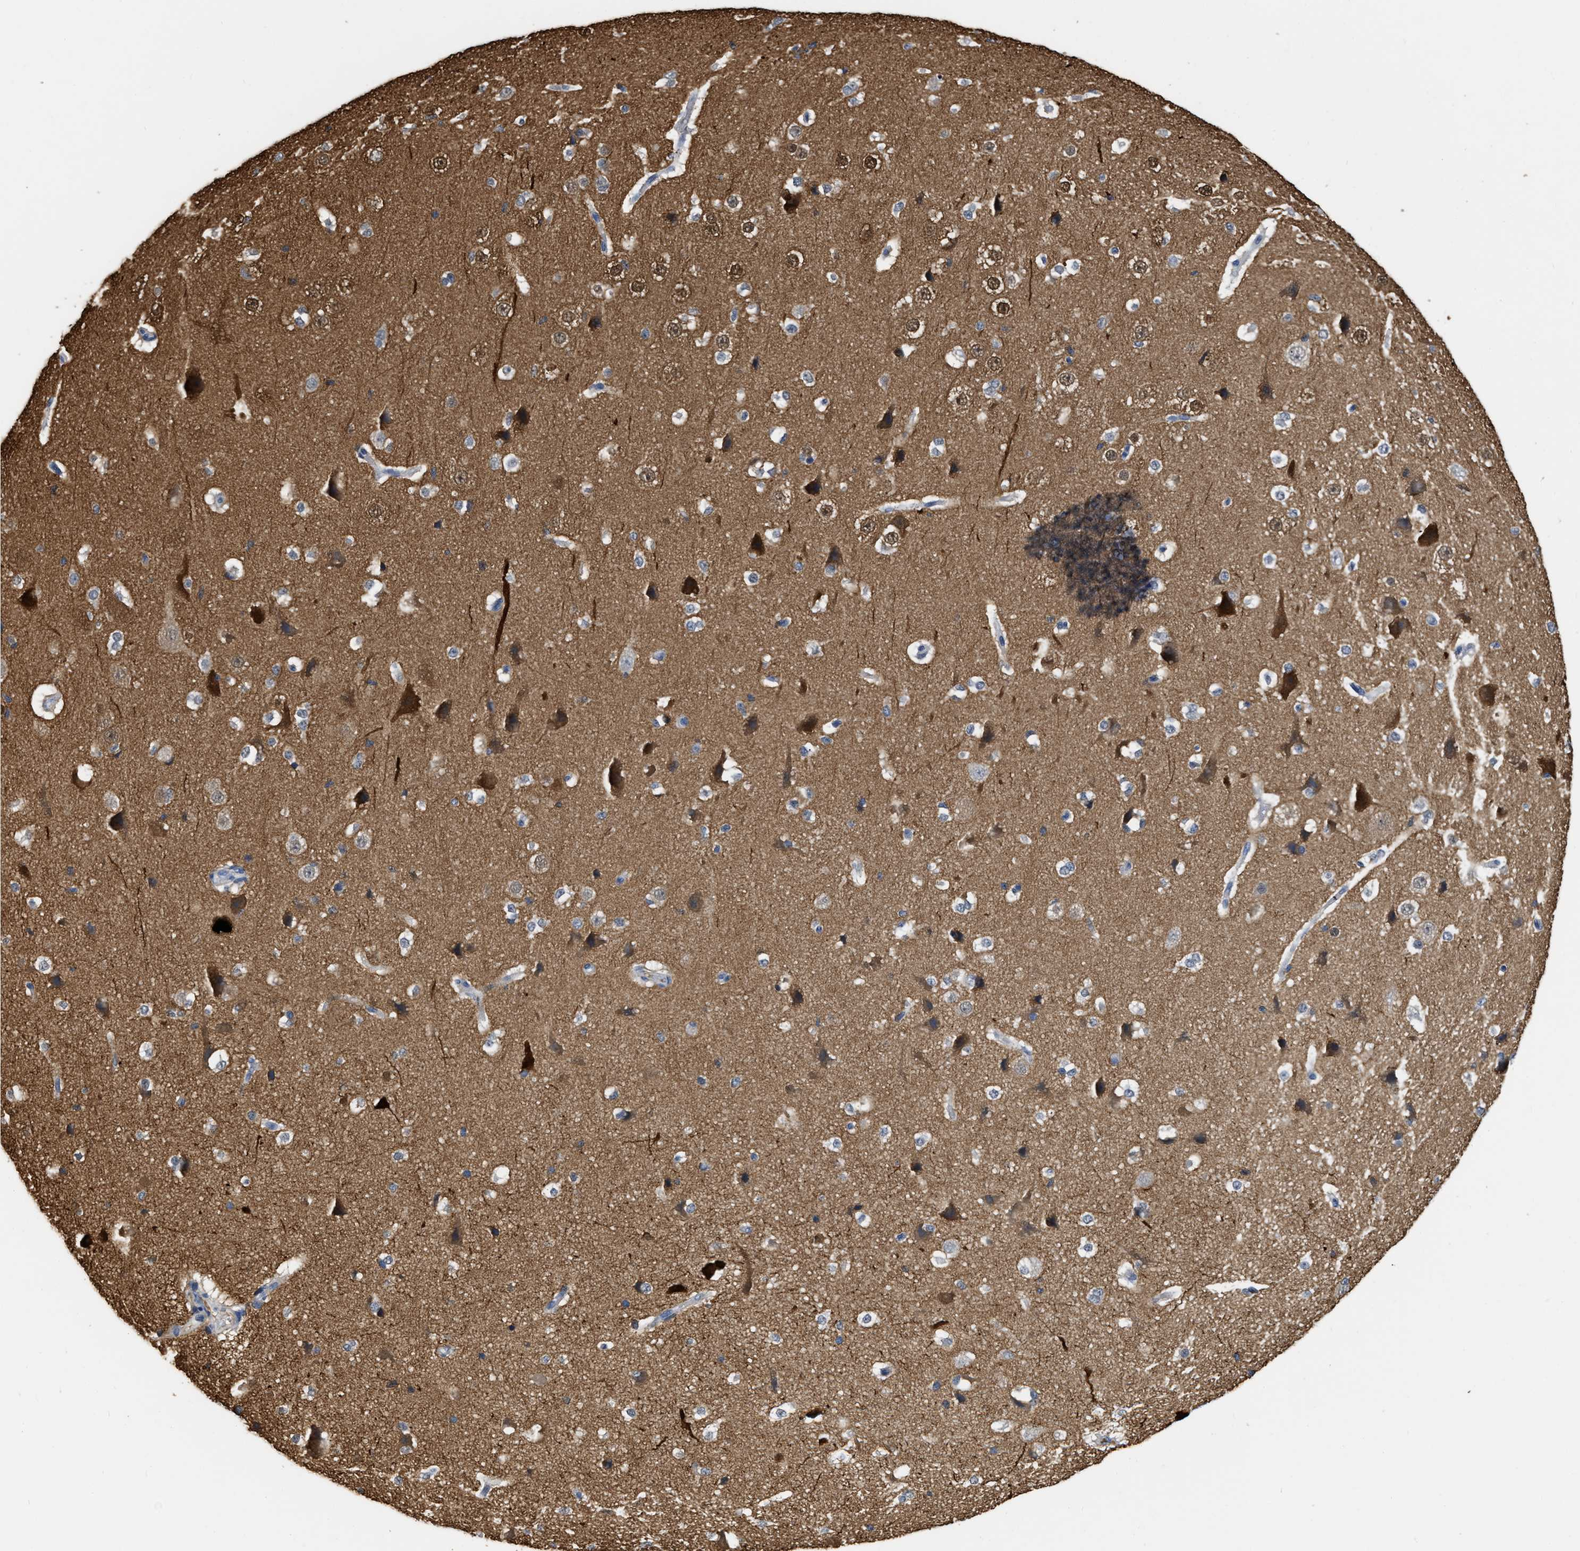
{"staining": {"intensity": "negative", "quantity": "none", "location": "none"}, "tissue": "cerebral cortex", "cell_type": "Endothelial cells", "image_type": "normal", "snomed": [{"axis": "morphology", "description": "Normal tissue, NOS"}, {"axis": "morphology", "description": "Developmental malformation"}, {"axis": "topography", "description": "Cerebral cortex"}], "caption": "This micrograph is of unremarkable cerebral cortex stained with immunohistochemistry to label a protein in brown with the nuclei are counter-stained blue. There is no staining in endothelial cells.", "gene": "CRYM", "patient": {"sex": "female", "age": 30}}